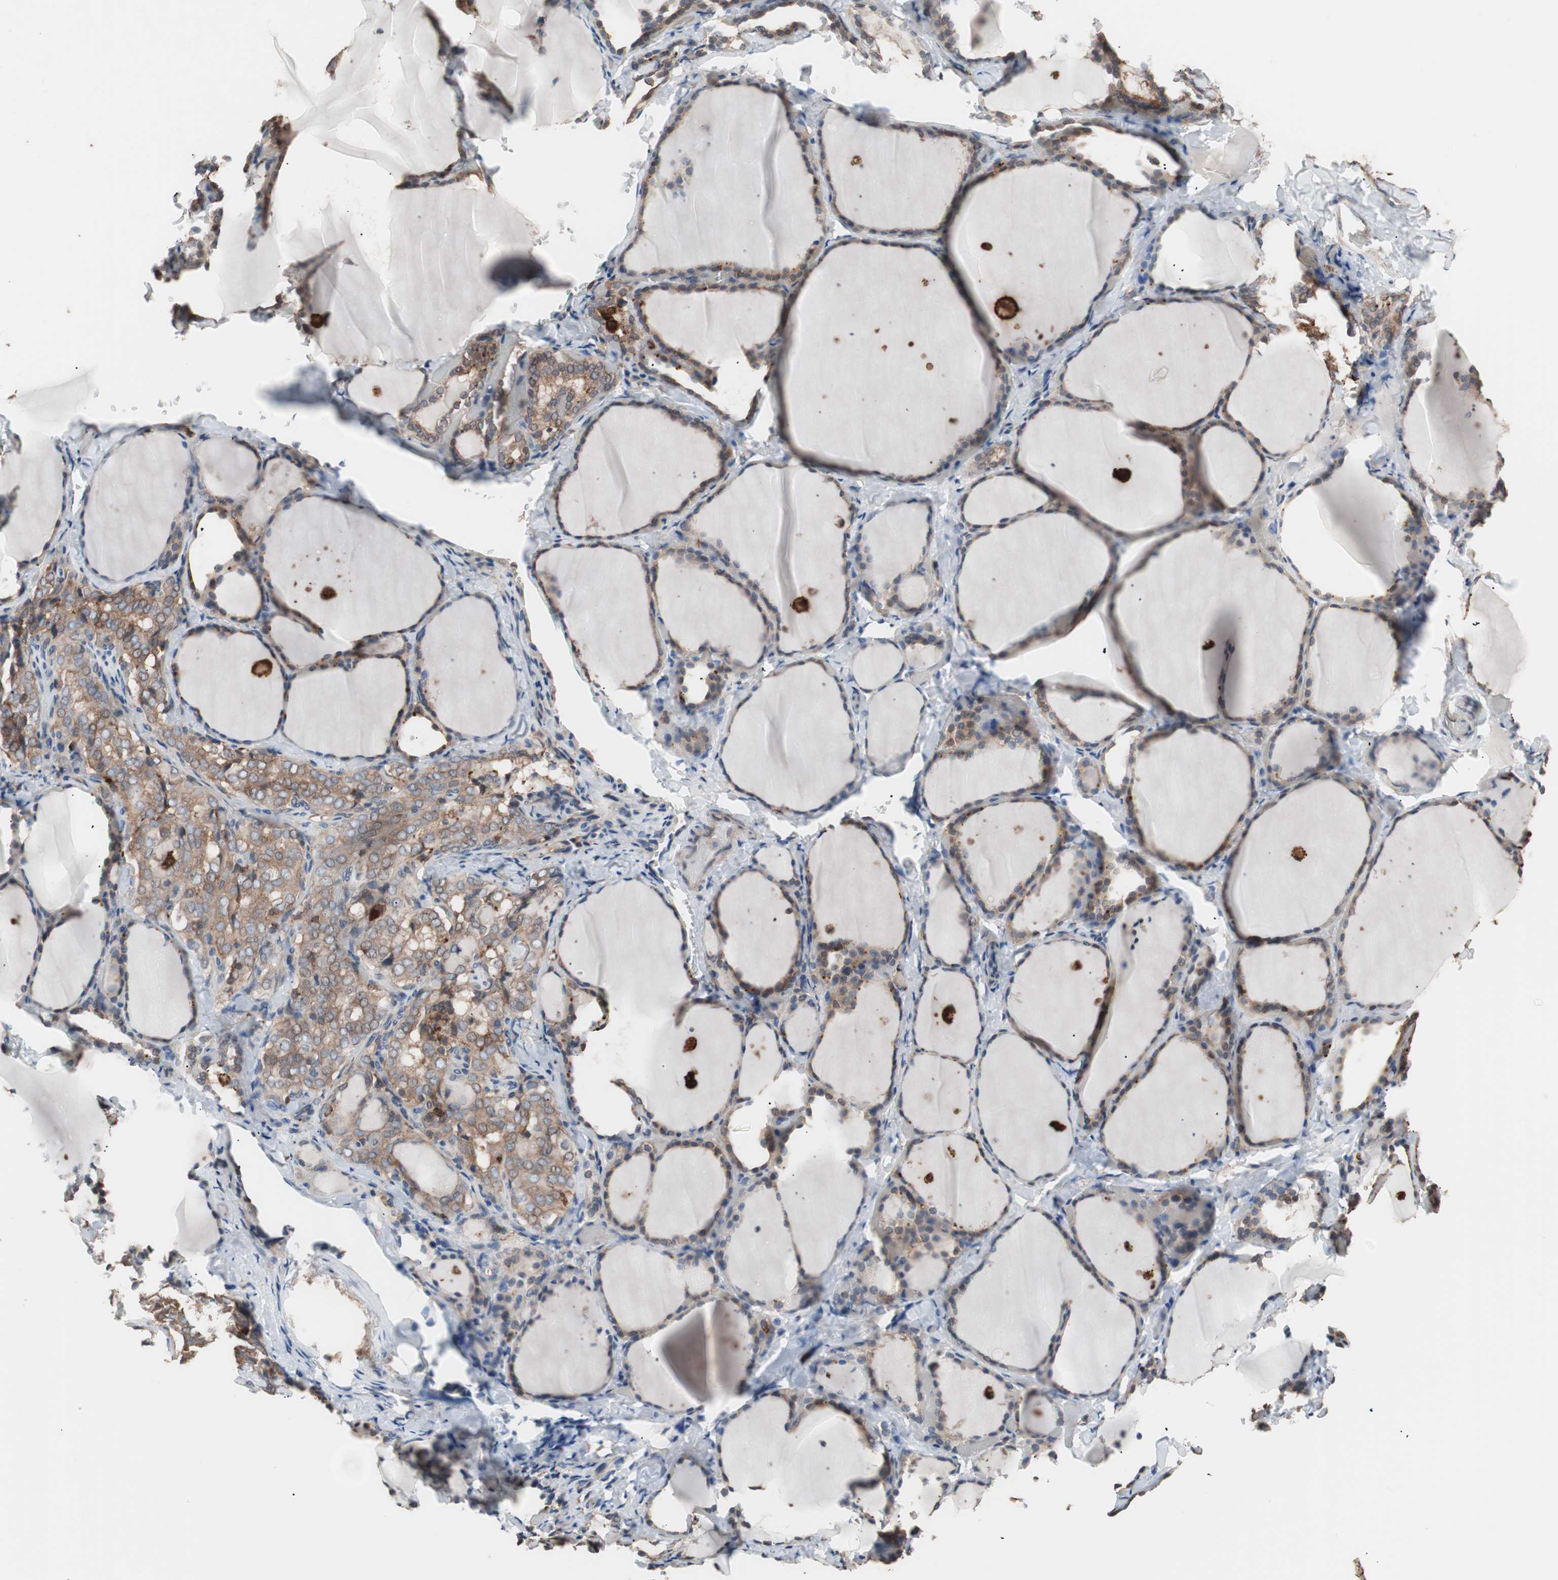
{"staining": {"intensity": "strong", "quantity": ">75%", "location": "cytoplasmic/membranous"}, "tissue": "thyroid gland", "cell_type": "Glandular cells", "image_type": "normal", "snomed": [{"axis": "morphology", "description": "Normal tissue, NOS"}, {"axis": "morphology", "description": "Papillary adenocarcinoma, NOS"}, {"axis": "topography", "description": "Thyroid gland"}], "caption": "Protein analysis of unremarkable thyroid gland reveals strong cytoplasmic/membranous staining in about >75% of glandular cells.", "gene": "CCT3", "patient": {"sex": "female", "age": 30}}